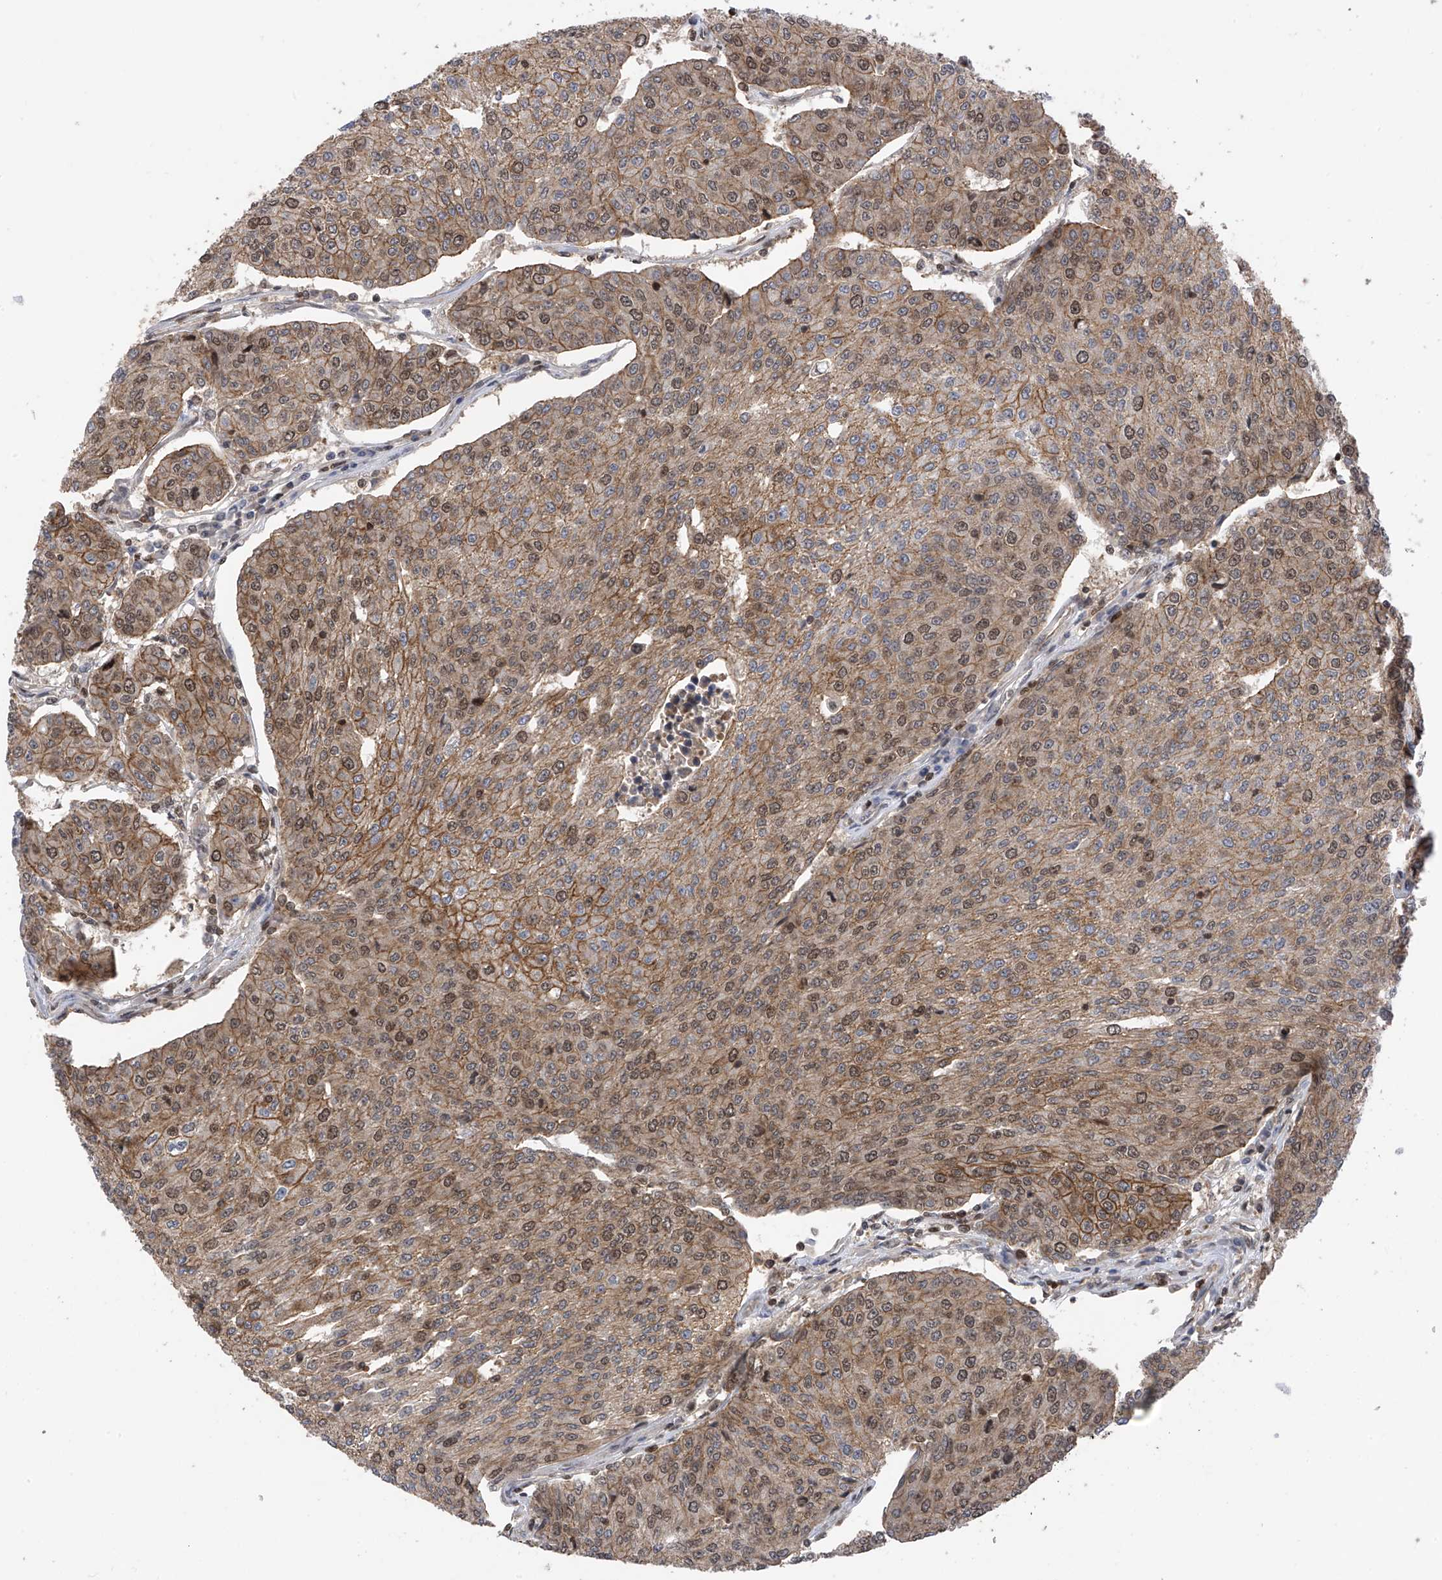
{"staining": {"intensity": "moderate", "quantity": "25%-75%", "location": "cytoplasmic/membranous,nuclear"}, "tissue": "urothelial cancer", "cell_type": "Tumor cells", "image_type": "cancer", "snomed": [{"axis": "morphology", "description": "Urothelial carcinoma, High grade"}, {"axis": "topography", "description": "Urinary bladder"}], "caption": "A brown stain highlights moderate cytoplasmic/membranous and nuclear positivity of a protein in human high-grade urothelial carcinoma tumor cells.", "gene": "DNAJC9", "patient": {"sex": "female", "age": 85}}